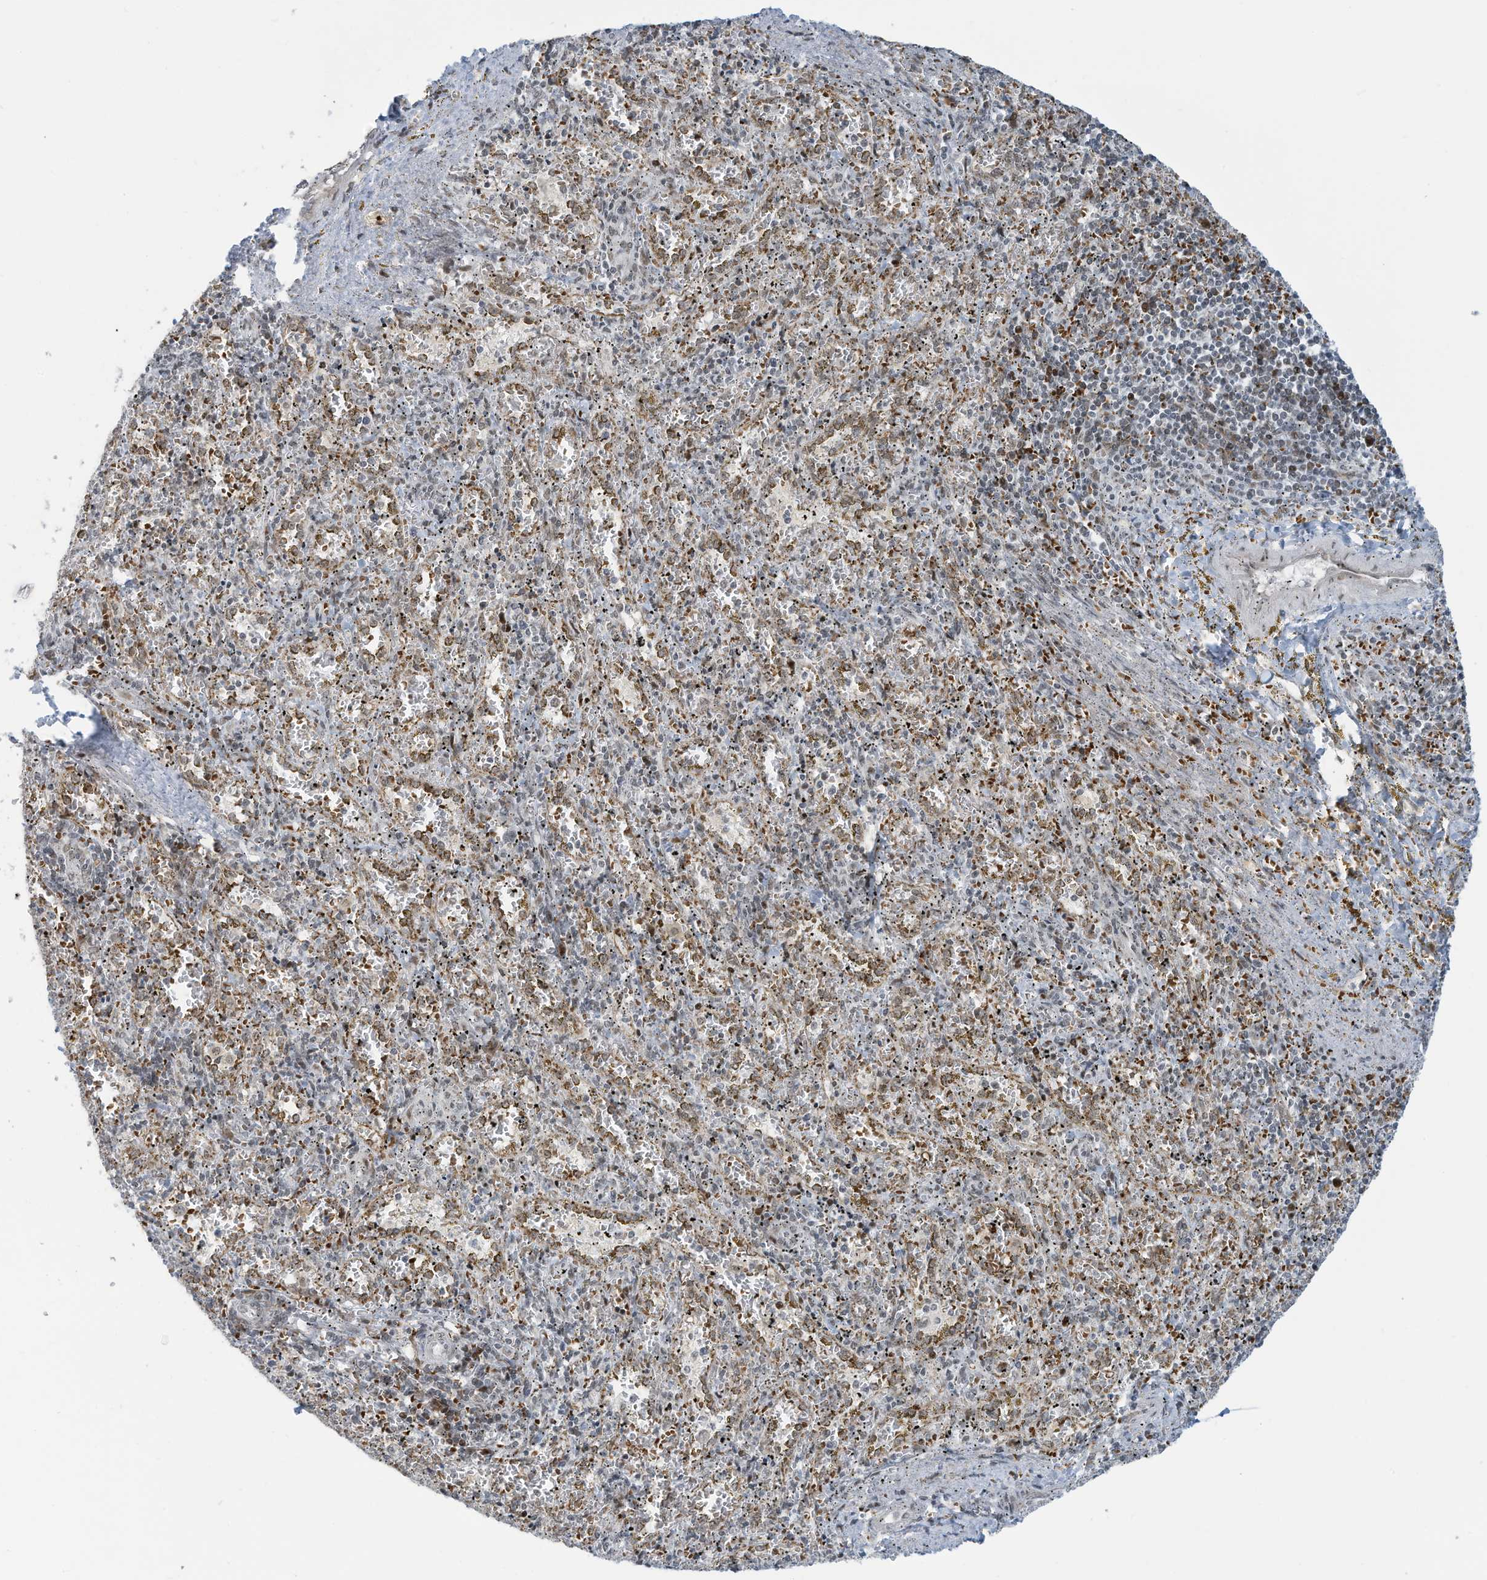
{"staining": {"intensity": "weak", "quantity": "<25%", "location": "nuclear"}, "tissue": "spleen", "cell_type": "Cells in red pulp", "image_type": "normal", "snomed": [{"axis": "morphology", "description": "Normal tissue, NOS"}, {"axis": "topography", "description": "Spleen"}], "caption": "Immunohistochemistry (IHC) of benign human spleen exhibits no staining in cells in red pulp. (DAB immunohistochemistry (IHC), high magnification).", "gene": "ECT2L", "patient": {"sex": "male", "age": 11}}